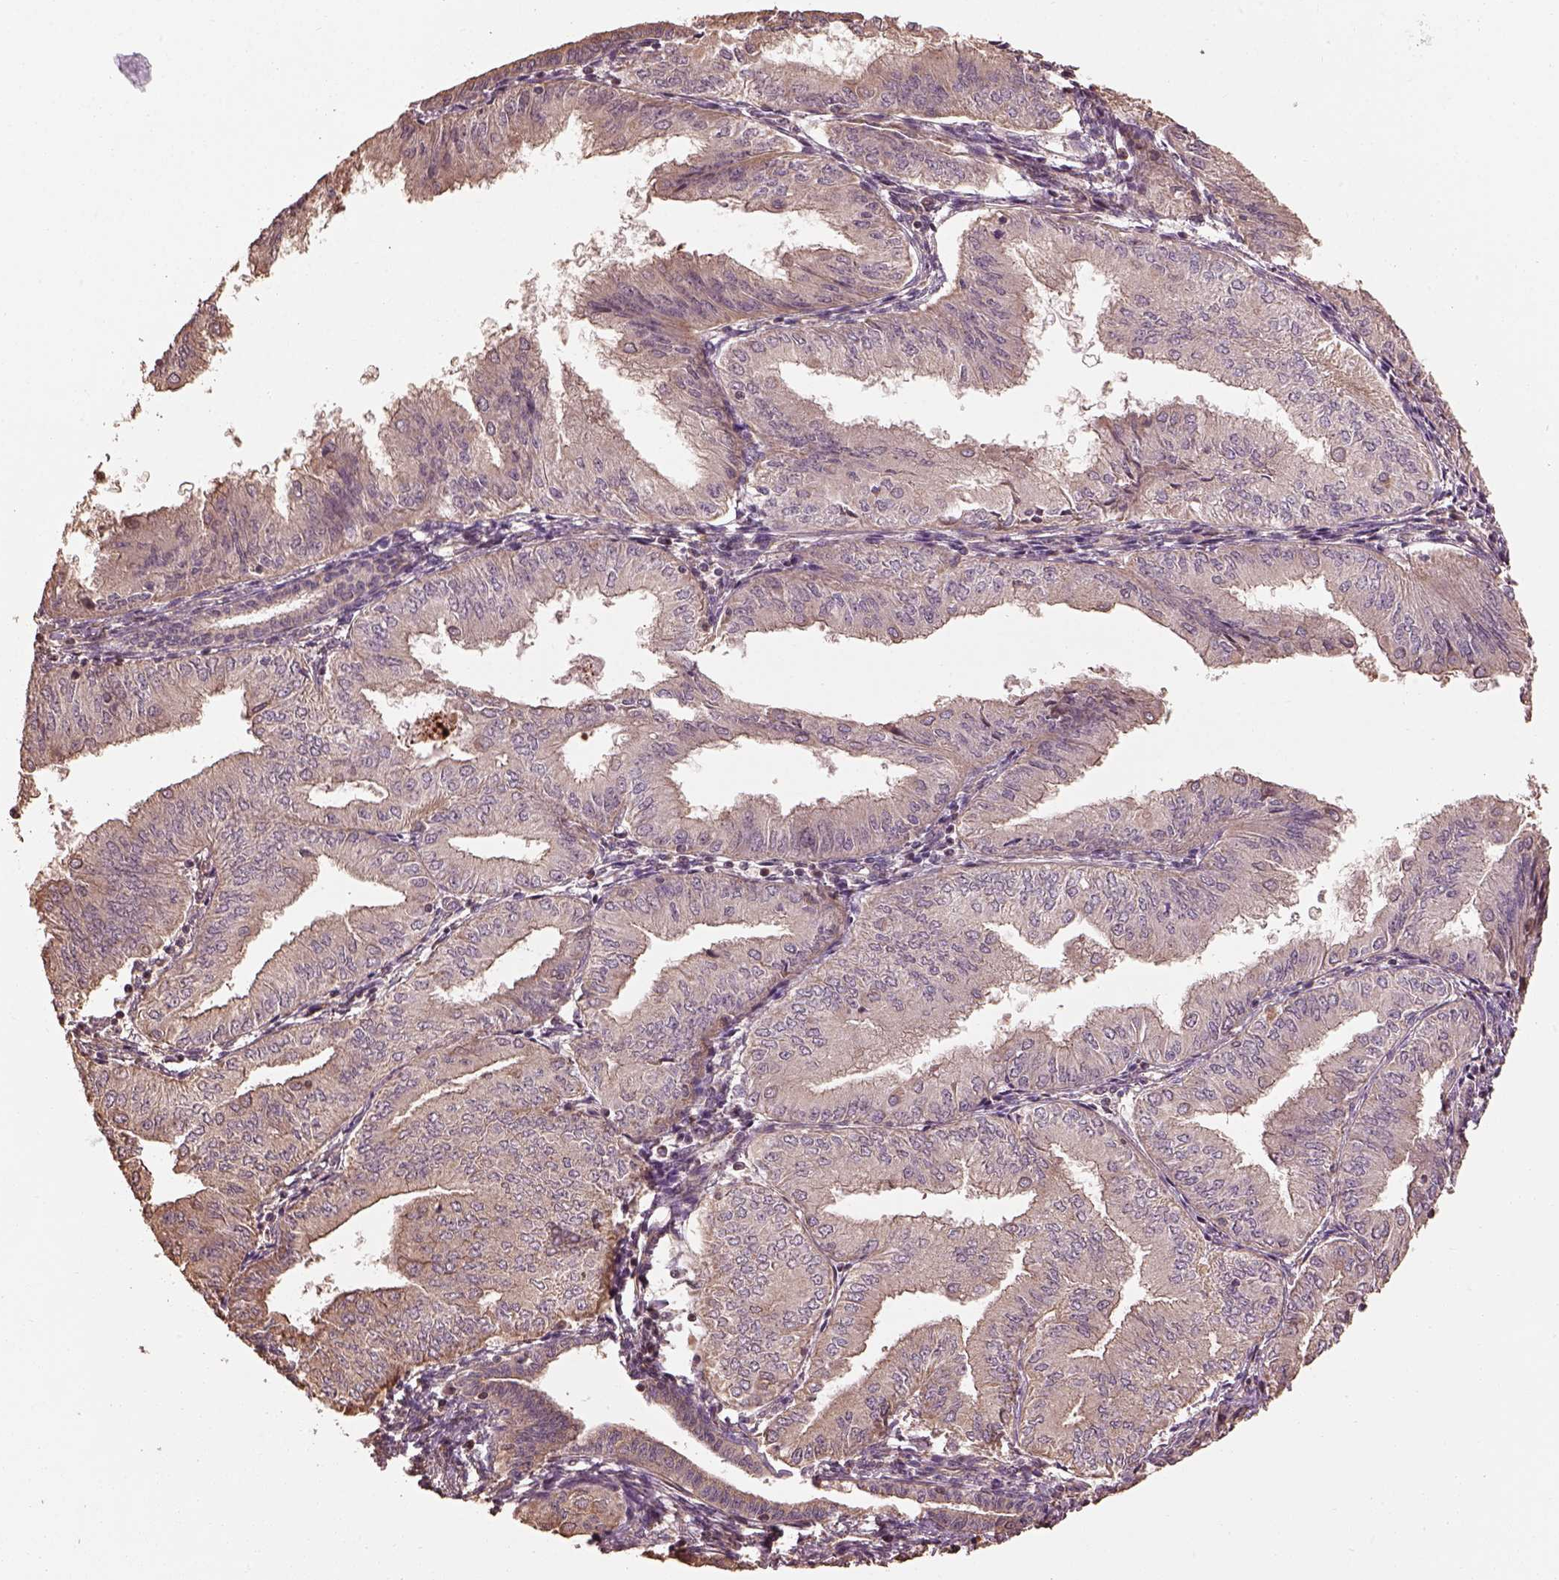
{"staining": {"intensity": "moderate", "quantity": "25%-75%", "location": "cytoplasmic/membranous"}, "tissue": "endometrial cancer", "cell_type": "Tumor cells", "image_type": "cancer", "snomed": [{"axis": "morphology", "description": "Adenocarcinoma, NOS"}, {"axis": "topography", "description": "Endometrium"}], "caption": "Immunohistochemical staining of adenocarcinoma (endometrial) shows moderate cytoplasmic/membranous protein positivity in about 25%-75% of tumor cells.", "gene": "METTL4", "patient": {"sex": "female", "age": 53}}